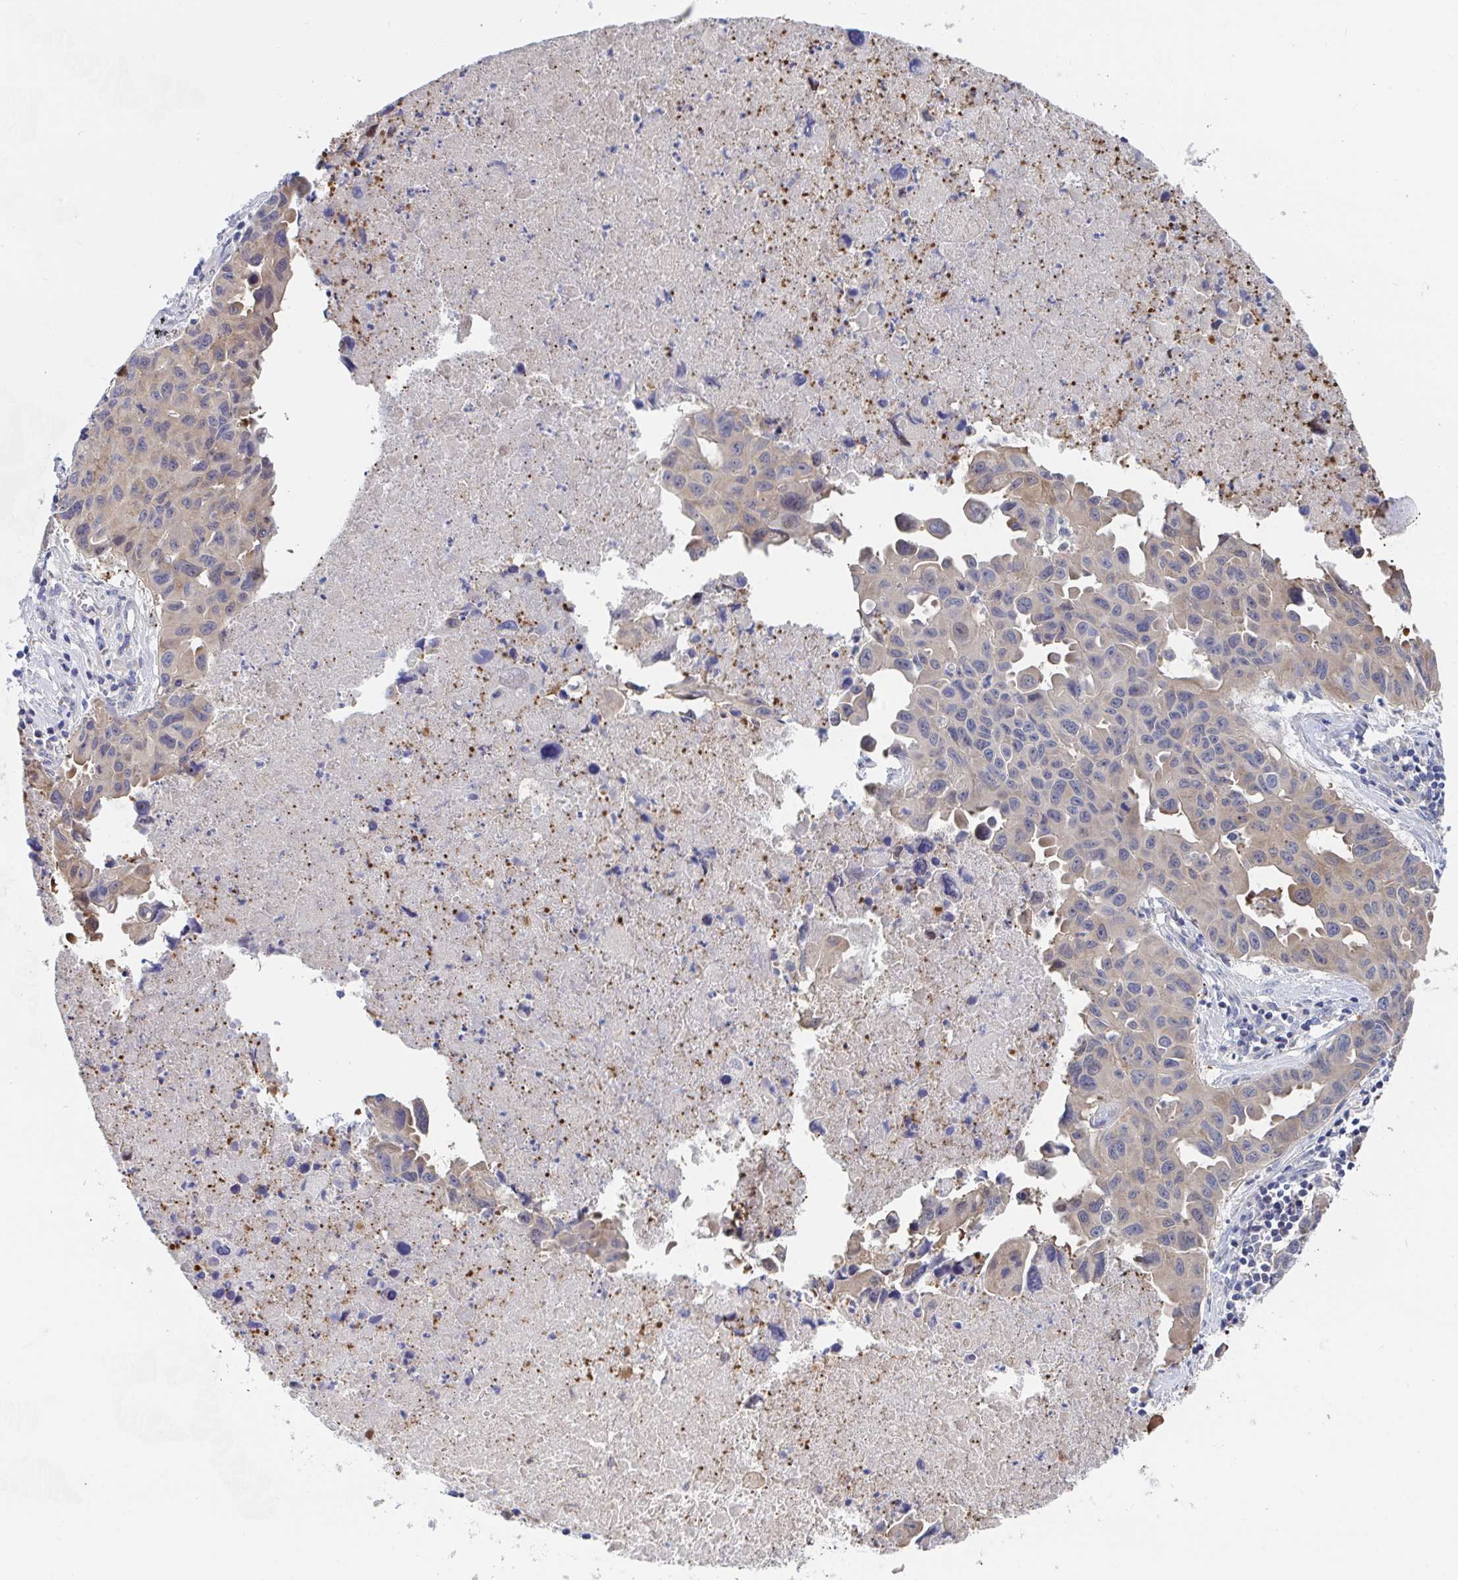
{"staining": {"intensity": "weak", "quantity": ">75%", "location": "cytoplasmic/membranous"}, "tissue": "lung cancer", "cell_type": "Tumor cells", "image_type": "cancer", "snomed": [{"axis": "morphology", "description": "Adenocarcinoma, NOS"}, {"axis": "topography", "description": "Lymph node"}, {"axis": "topography", "description": "Lung"}], "caption": "Immunohistochemistry photomicrograph of adenocarcinoma (lung) stained for a protein (brown), which exhibits low levels of weak cytoplasmic/membranous staining in about >75% of tumor cells.", "gene": "P2RX3", "patient": {"sex": "male", "age": 64}}